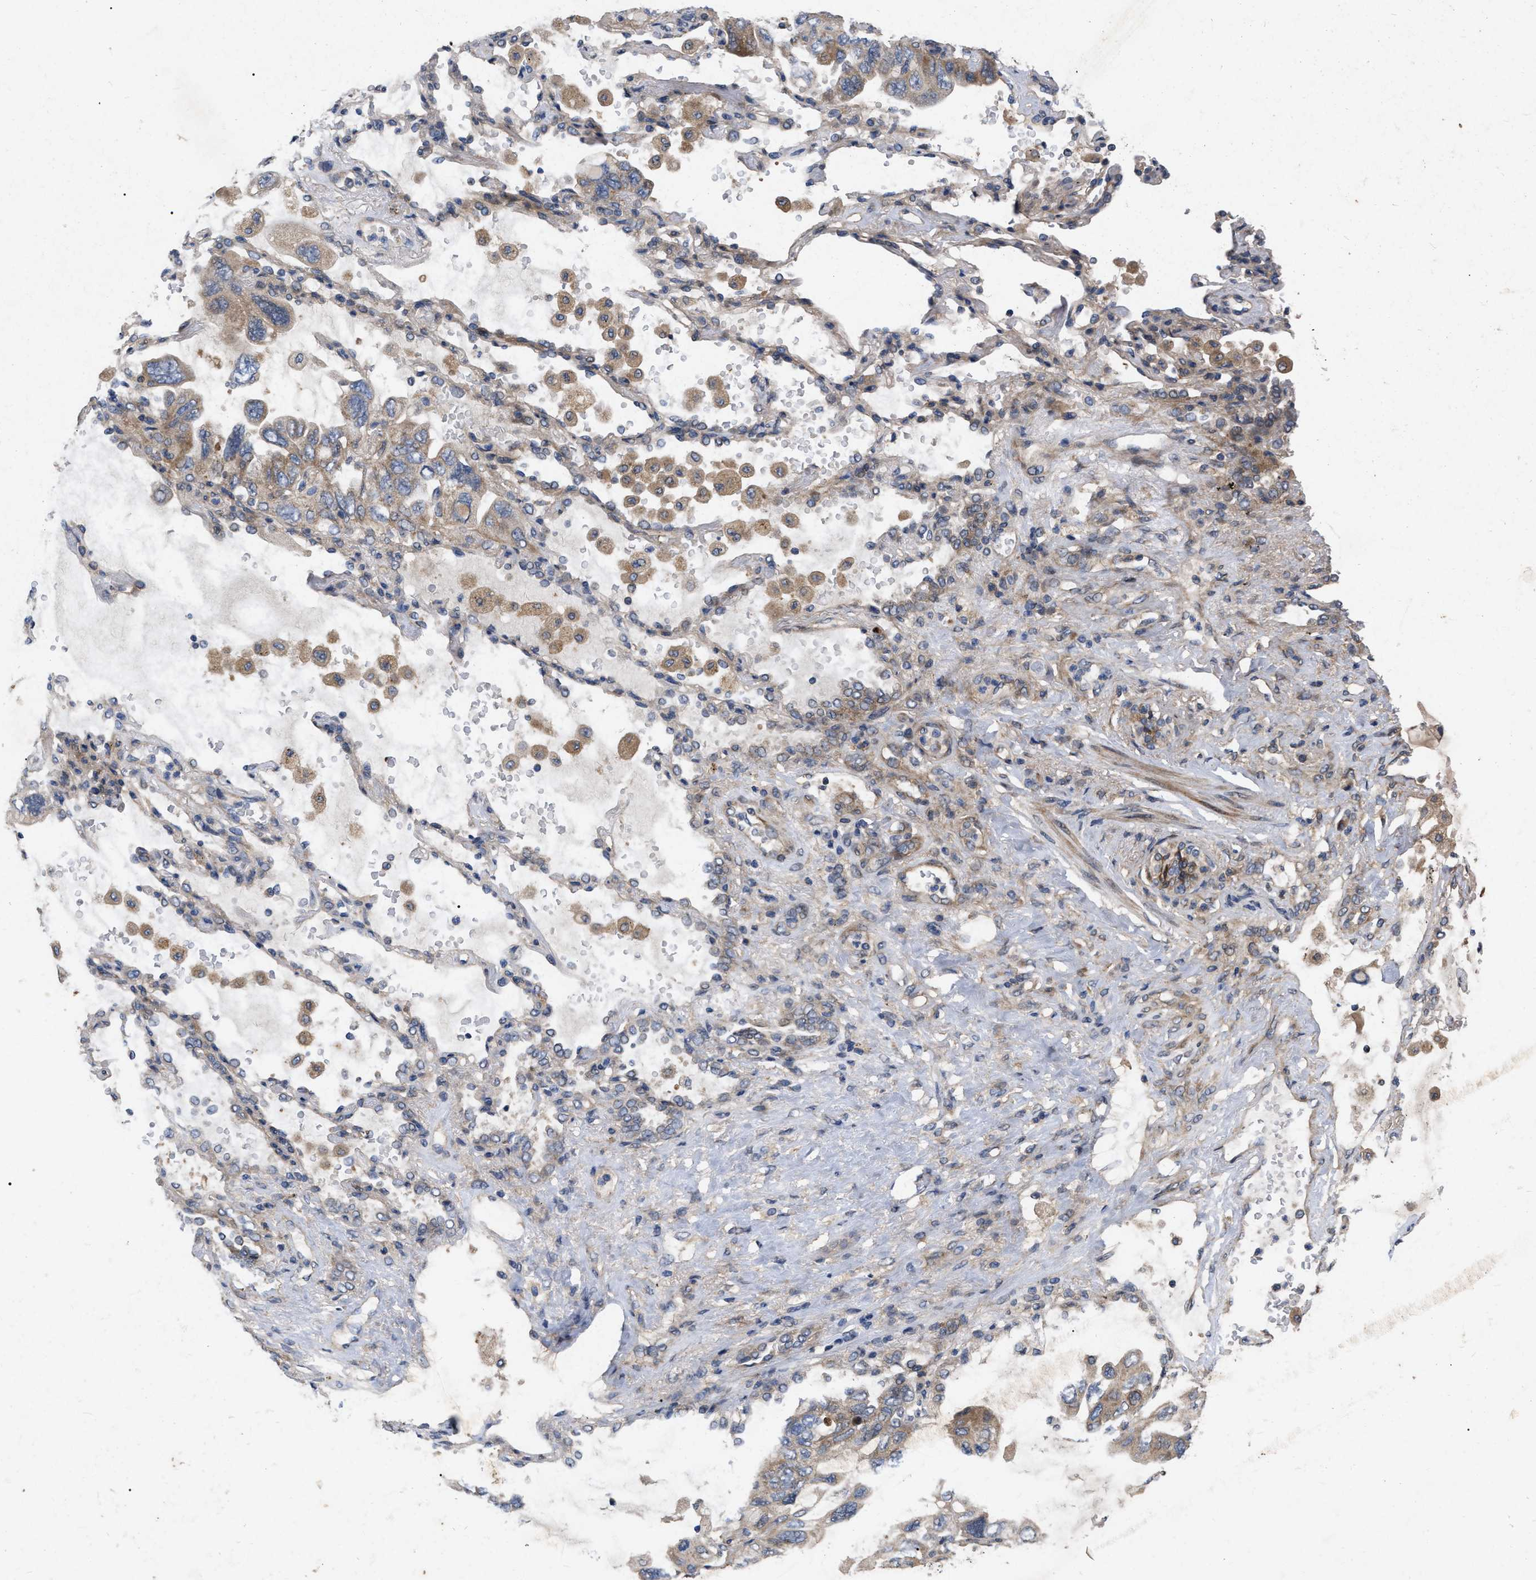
{"staining": {"intensity": "moderate", "quantity": "25%-75%", "location": "cytoplasmic/membranous"}, "tissue": "lung cancer", "cell_type": "Tumor cells", "image_type": "cancer", "snomed": [{"axis": "morphology", "description": "Squamous cell carcinoma, NOS"}, {"axis": "topography", "description": "Lung"}], "caption": "High-power microscopy captured an immunohistochemistry (IHC) micrograph of lung cancer, revealing moderate cytoplasmic/membranous expression in about 25%-75% of tumor cells. (DAB (3,3'-diaminobenzidine) IHC with brightfield microscopy, high magnification).", "gene": "CDKN2C", "patient": {"sex": "female", "age": 73}}